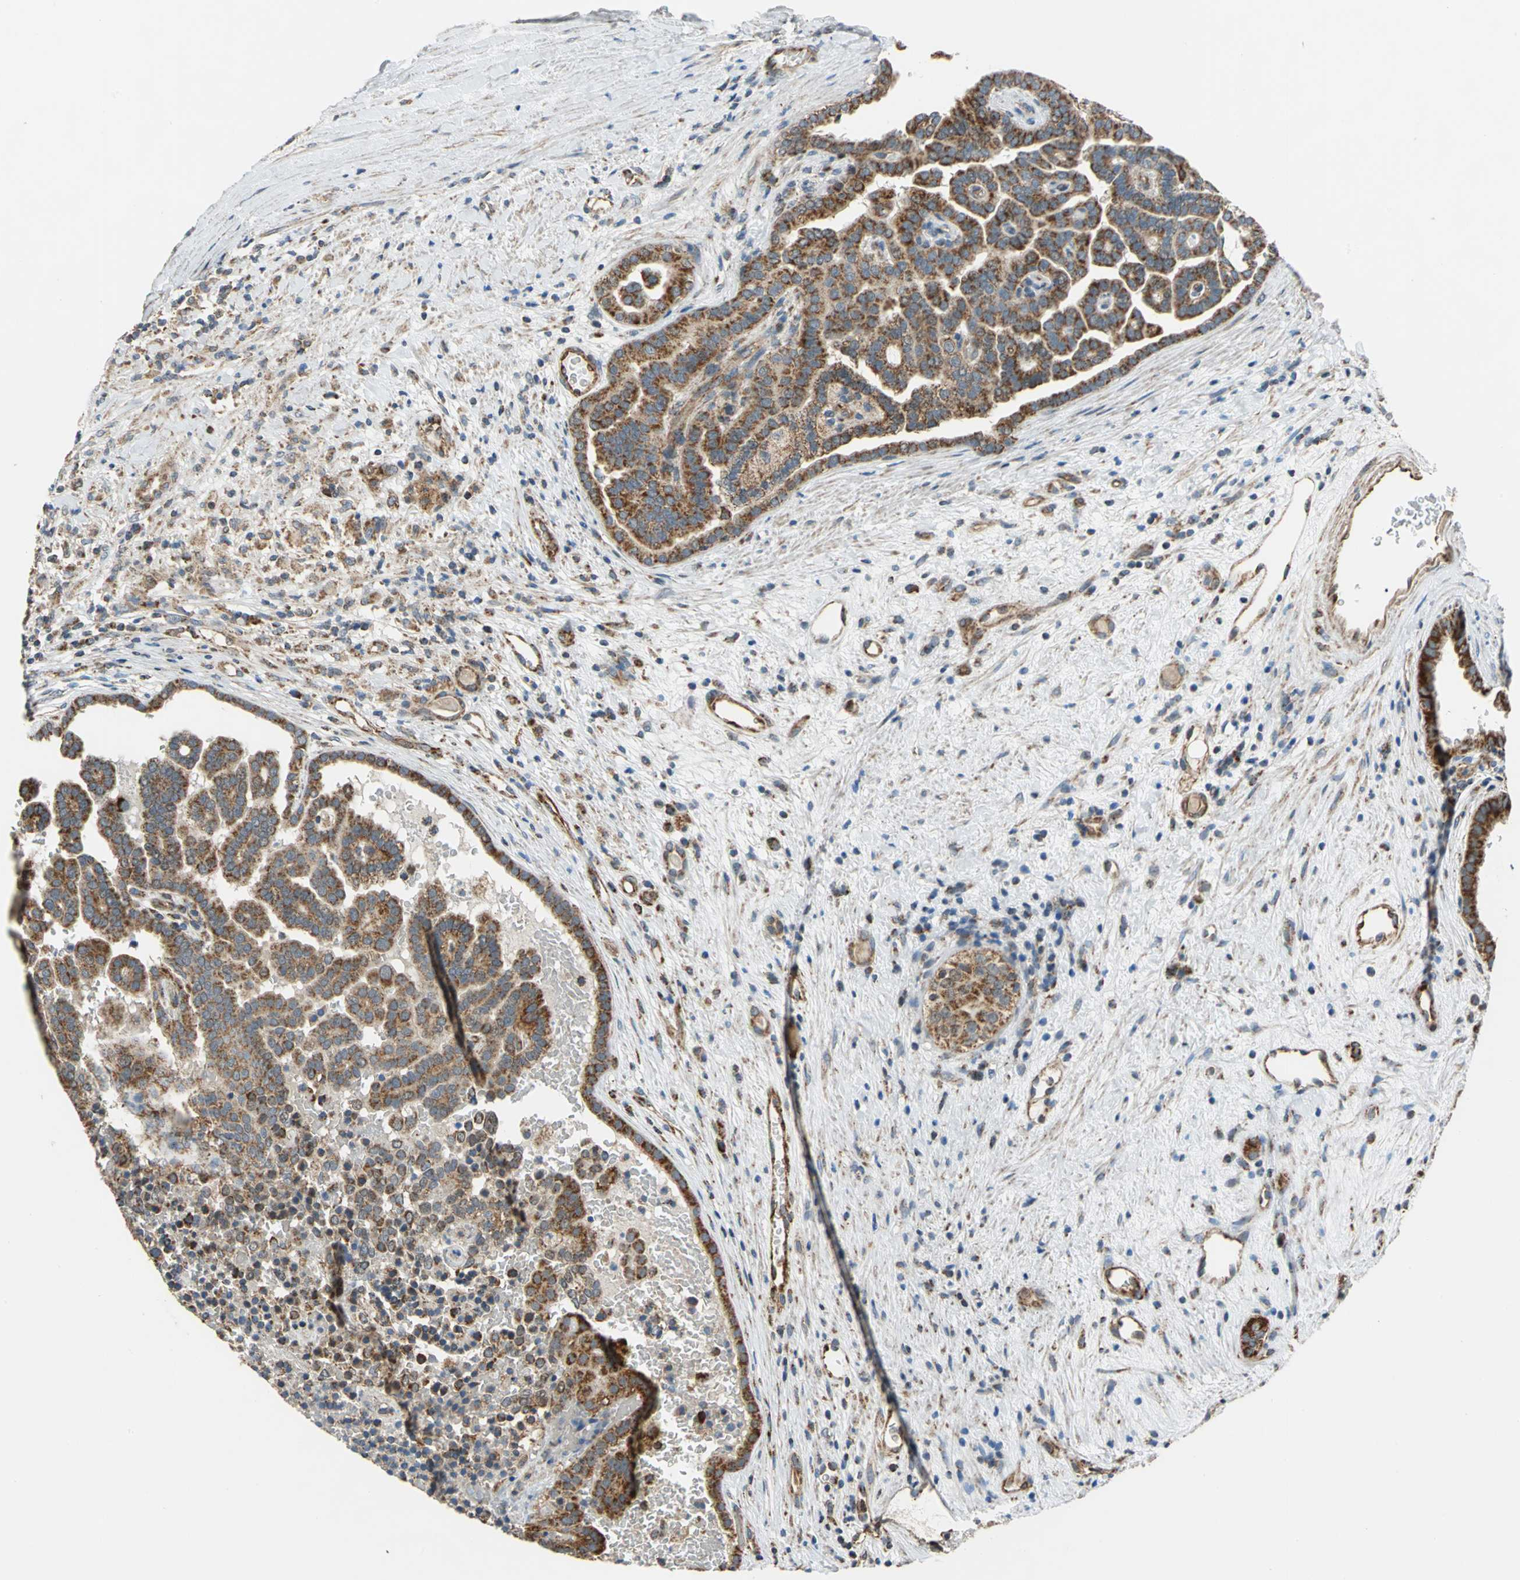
{"staining": {"intensity": "strong", "quantity": ">75%", "location": "cytoplasmic/membranous"}, "tissue": "renal cancer", "cell_type": "Tumor cells", "image_type": "cancer", "snomed": [{"axis": "morphology", "description": "Adenocarcinoma, NOS"}, {"axis": "topography", "description": "Kidney"}], "caption": "Renal cancer stained with immunohistochemistry shows strong cytoplasmic/membranous staining in approximately >75% of tumor cells.", "gene": "MRPS22", "patient": {"sex": "male", "age": 61}}